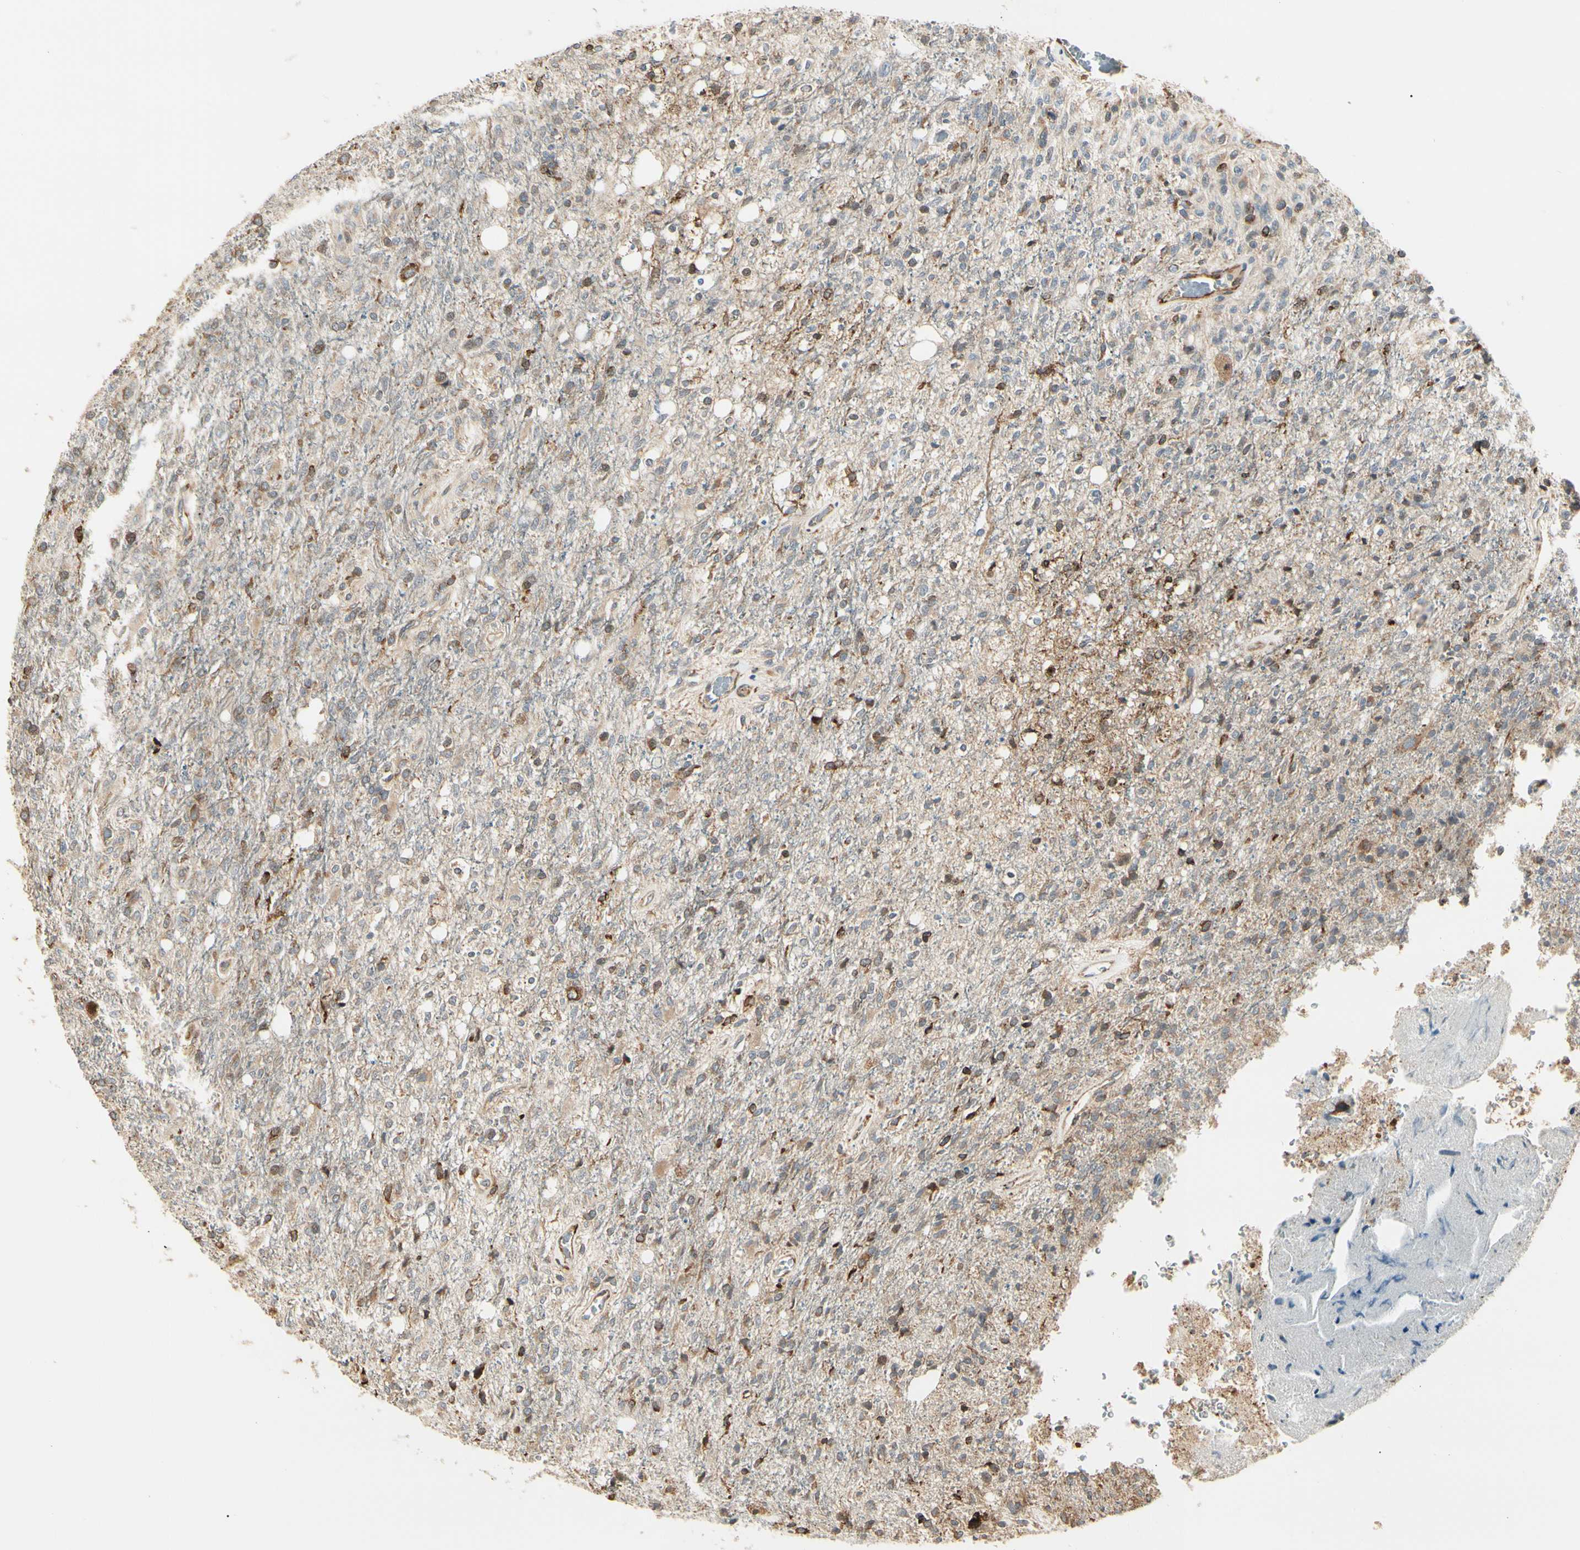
{"staining": {"intensity": "moderate", "quantity": "25%-75%", "location": "cytoplasmic/membranous"}, "tissue": "glioma", "cell_type": "Tumor cells", "image_type": "cancer", "snomed": [{"axis": "morphology", "description": "Normal tissue, NOS"}, {"axis": "morphology", "description": "Glioma, malignant, High grade"}, {"axis": "topography", "description": "Cerebral cortex"}], "caption": "Immunohistochemical staining of human high-grade glioma (malignant) exhibits medium levels of moderate cytoplasmic/membranous staining in approximately 25%-75% of tumor cells.", "gene": "HSP90B1", "patient": {"sex": "male", "age": 77}}